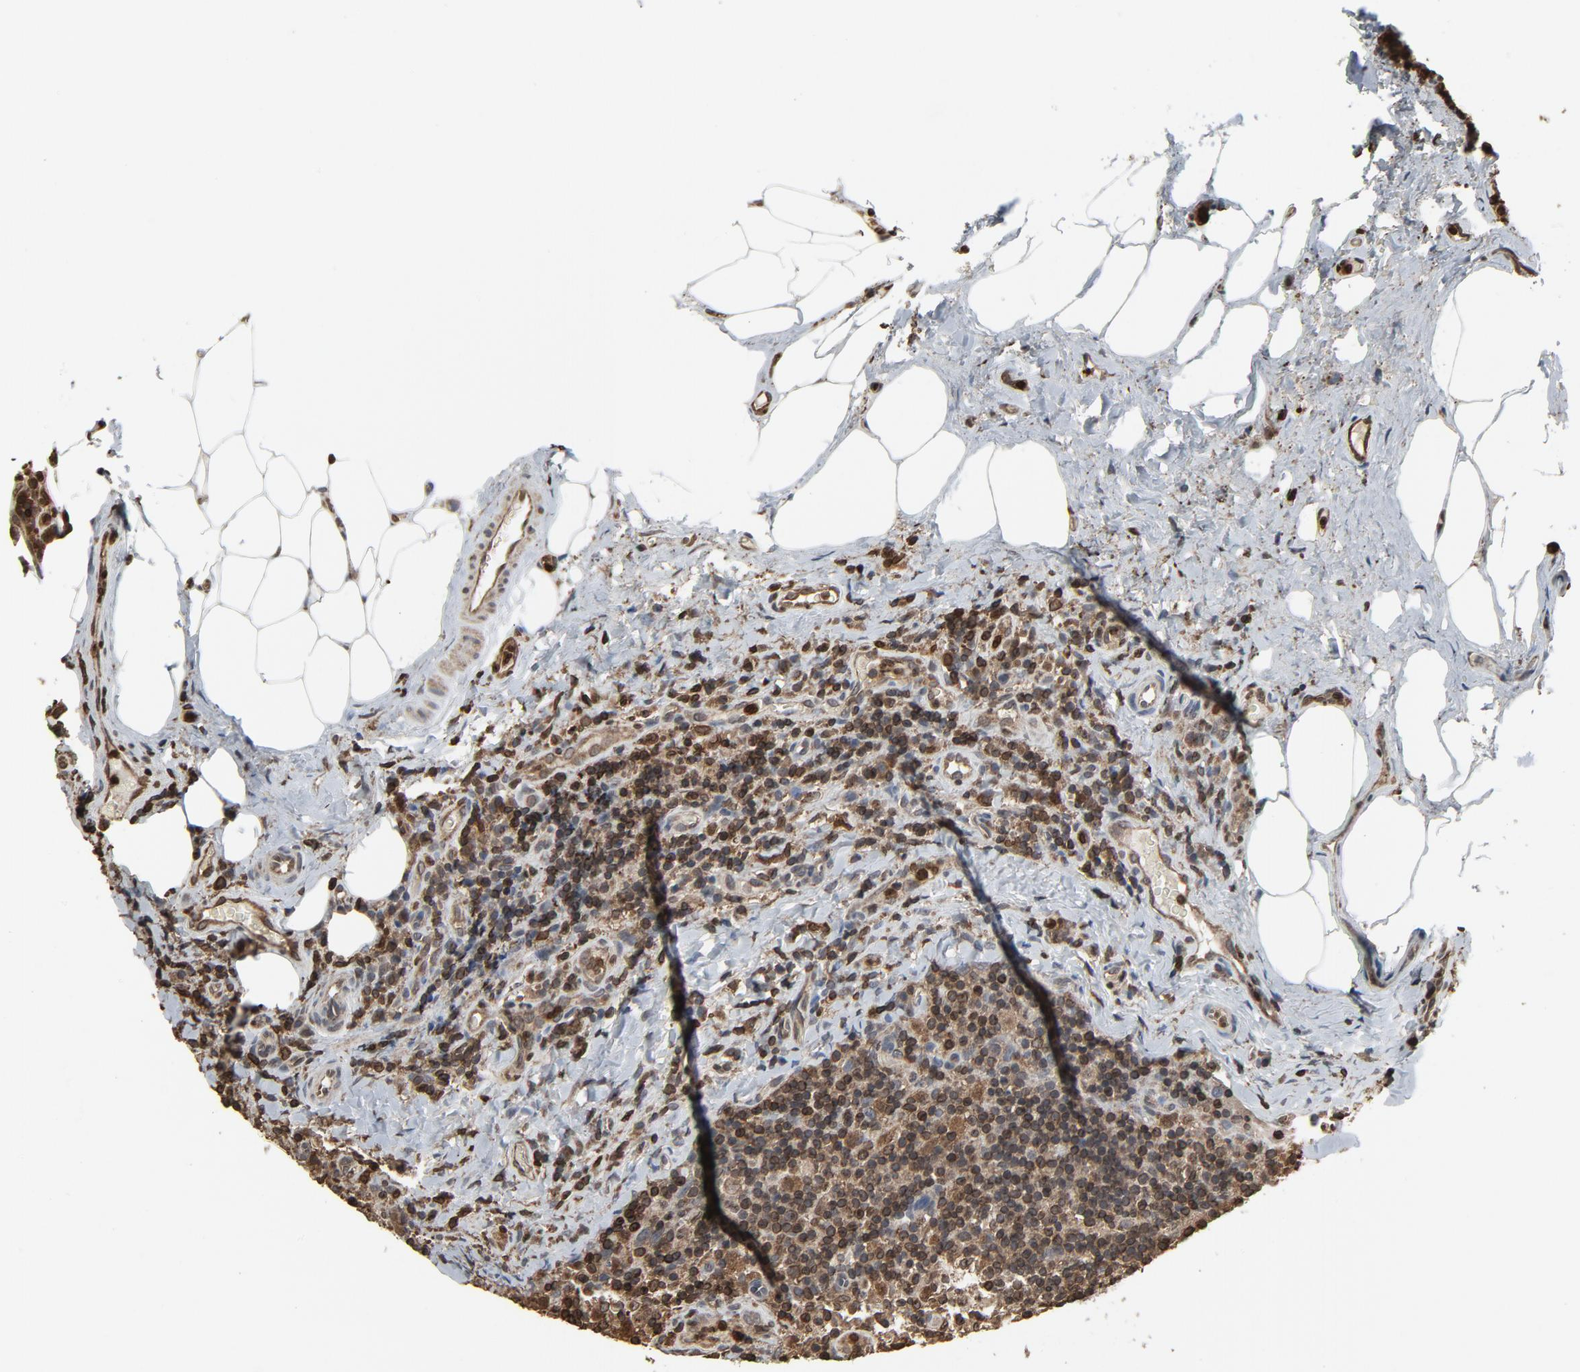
{"staining": {"intensity": "weak", "quantity": "25%-75%", "location": "cytoplasmic/membranous,nuclear"}, "tissue": "lymph node", "cell_type": "Germinal center cells", "image_type": "normal", "snomed": [{"axis": "morphology", "description": "Normal tissue, NOS"}, {"axis": "morphology", "description": "Inflammation, NOS"}, {"axis": "topography", "description": "Lymph node"}], "caption": "DAB (3,3'-diaminobenzidine) immunohistochemical staining of benign human lymph node demonstrates weak cytoplasmic/membranous,nuclear protein expression in approximately 25%-75% of germinal center cells. The staining was performed using DAB to visualize the protein expression in brown, while the nuclei were stained in blue with hematoxylin (Magnification: 20x).", "gene": "UBE2D1", "patient": {"sex": "male", "age": 46}}